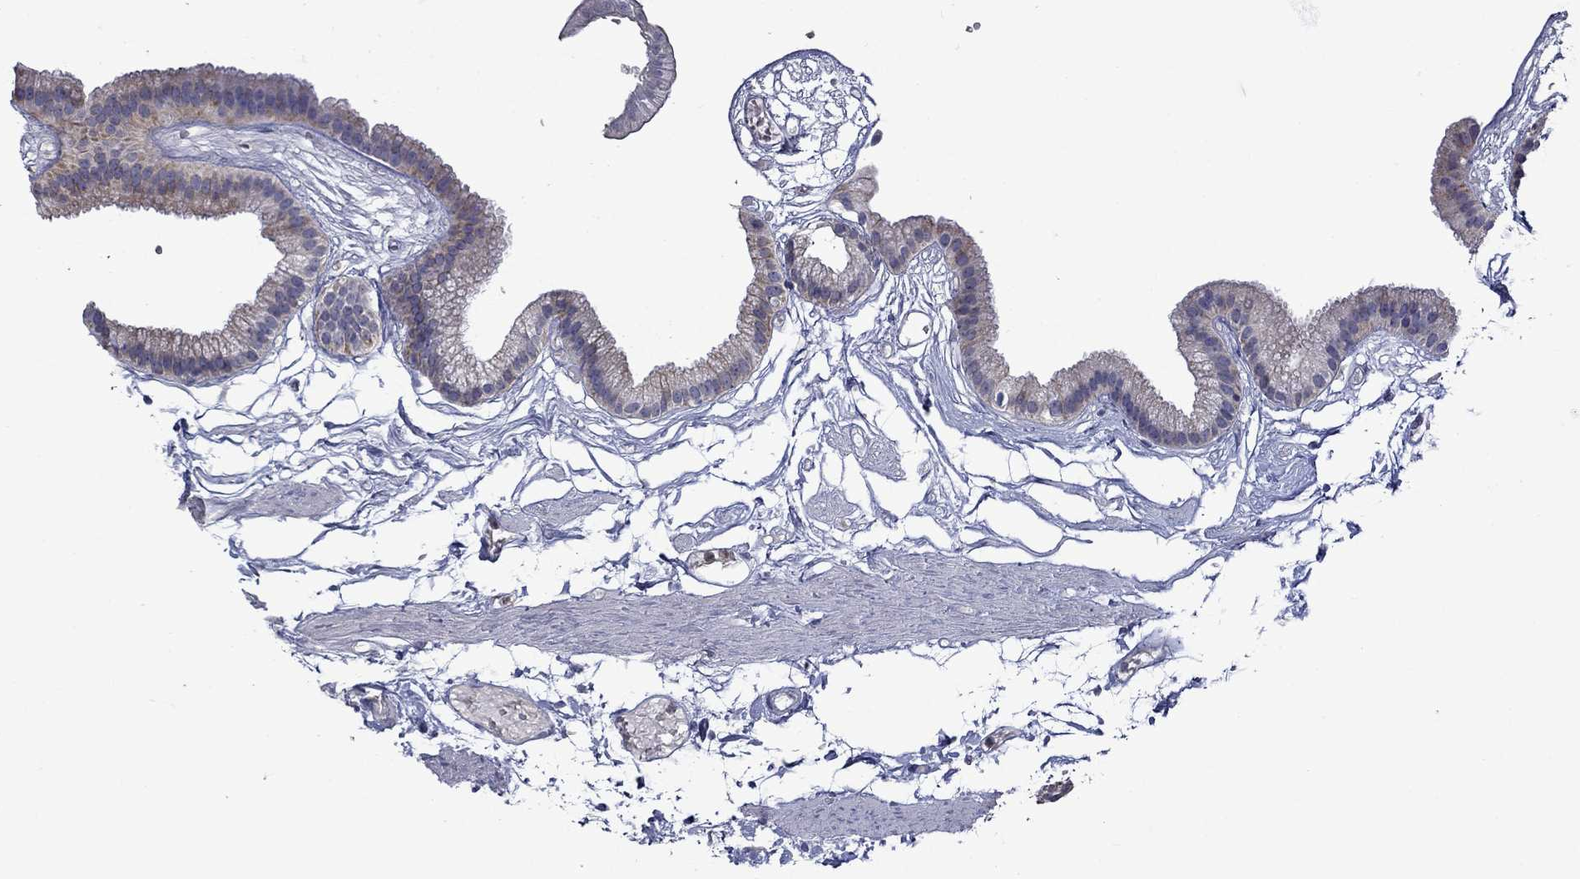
{"staining": {"intensity": "weak", "quantity": "25%-75%", "location": "cytoplasmic/membranous"}, "tissue": "gallbladder", "cell_type": "Glandular cells", "image_type": "normal", "snomed": [{"axis": "morphology", "description": "Normal tissue, NOS"}, {"axis": "topography", "description": "Gallbladder"}], "caption": "DAB (3,3'-diaminobenzidine) immunohistochemical staining of normal human gallbladder demonstrates weak cytoplasmic/membranous protein staining in approximately 25%-75% of glandular cells. The staining was performed using DAB, with brown indicating positive protein expression. Nuclei are stained blue with hematoxylin.", "gene": "IRF5", "patient": {"sex": "female", "age": 45}}